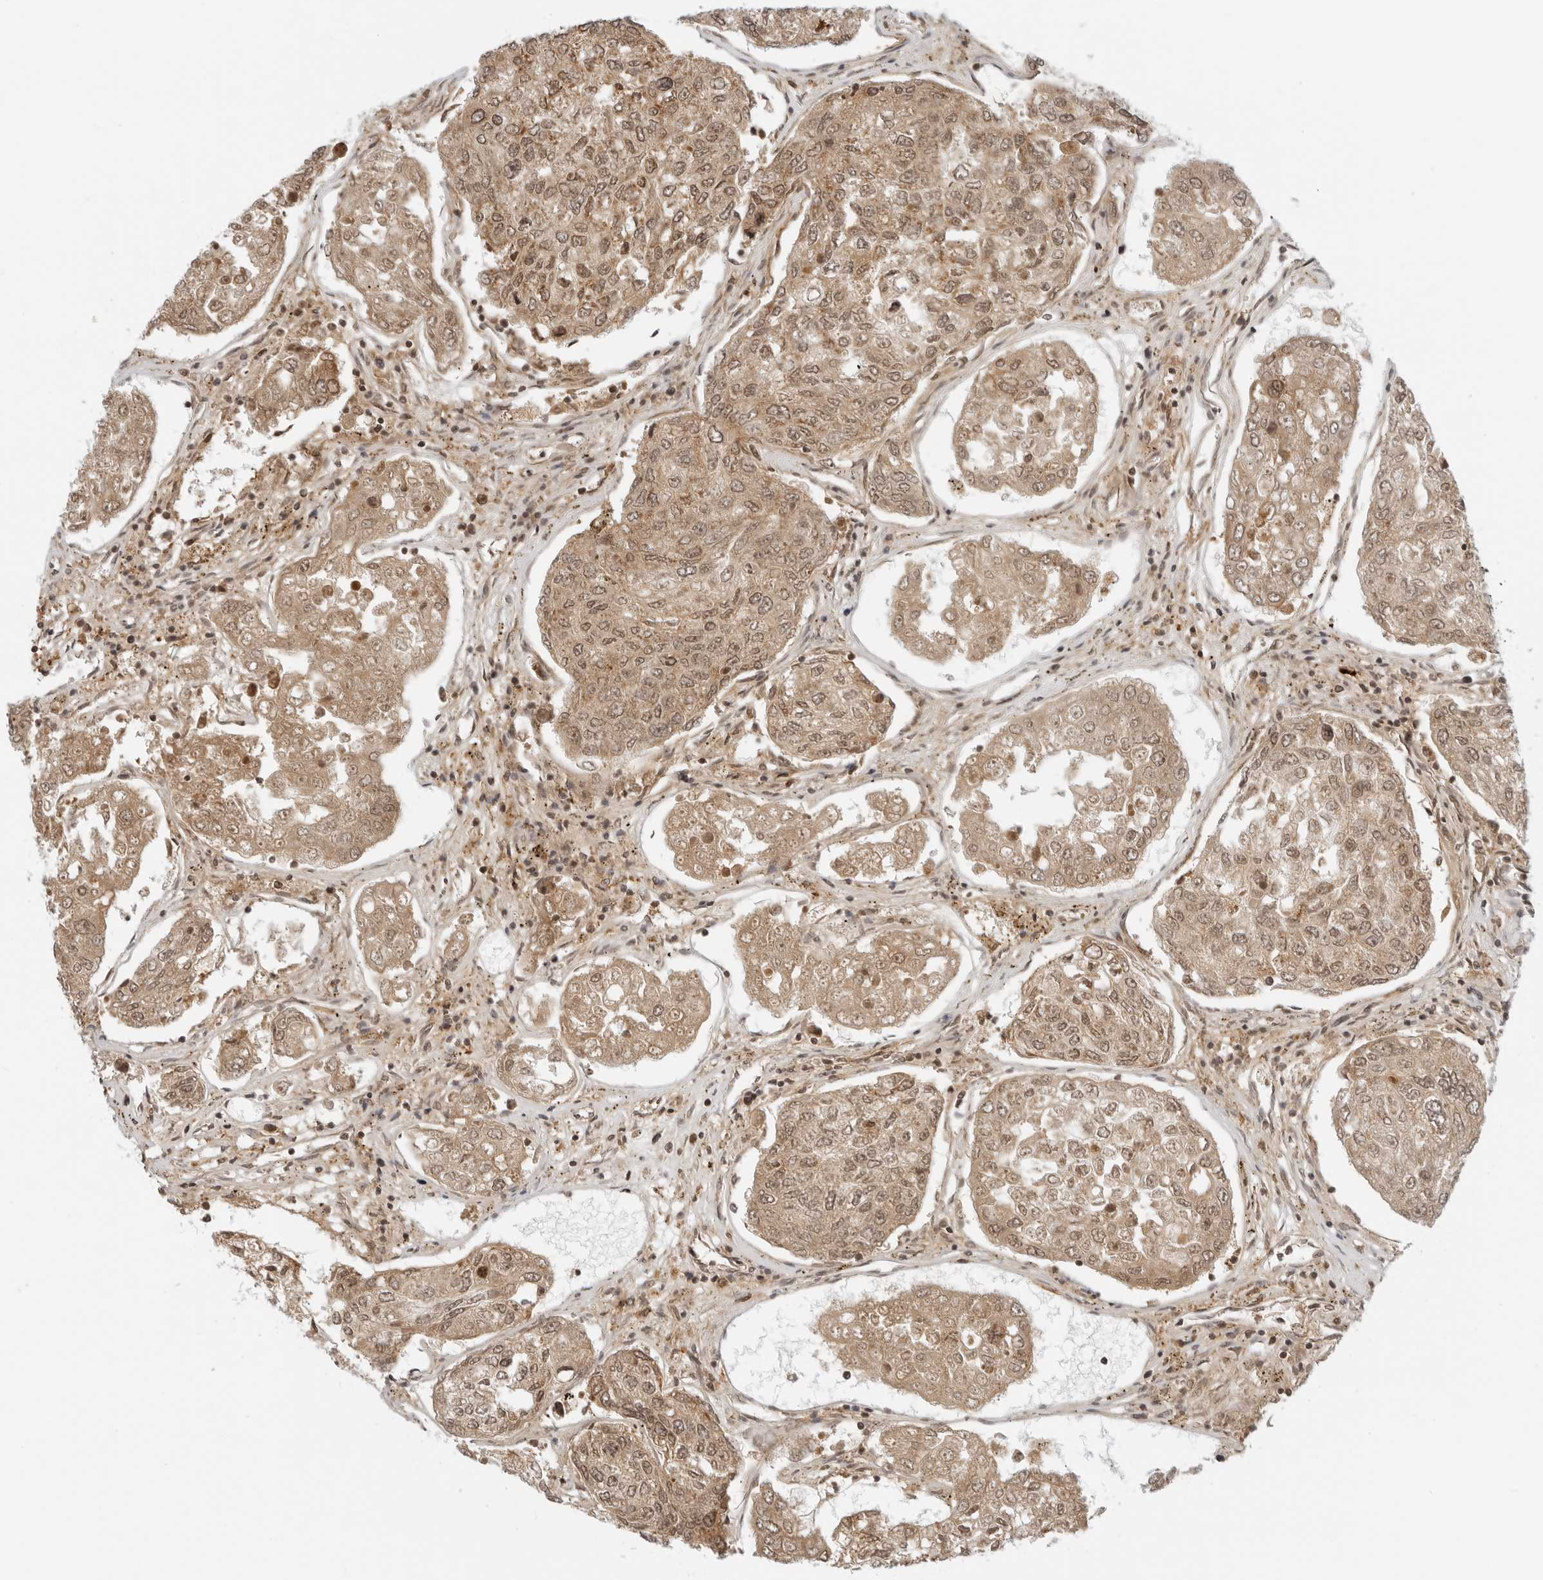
{"staining": {"intensity": "moderate", "quantity": ">75%", "location": "cytoplasmic/membranous,nuclear"}, "tissue": "urothelial cancer", "cell_type": "Tumor cells", "image_type": "cancer", "snomed": [{"axis": "morphology", "description": "Urothelial carcinoma, High grade"}, {"axis": "topography", "description": "Lymph node"}, {"axis": "topography", "description": "Urinary bladder"}], "caption": "IHC image of human high-grade urothelial carcinoma stained for a protein (brown), which displays medium levels of moderate cytoplasmic/membranous and nuclear expression in approximately >75% of tumor cells.", "gene": "RC3H1", "patient": {"sex": "male", "age": 51}}